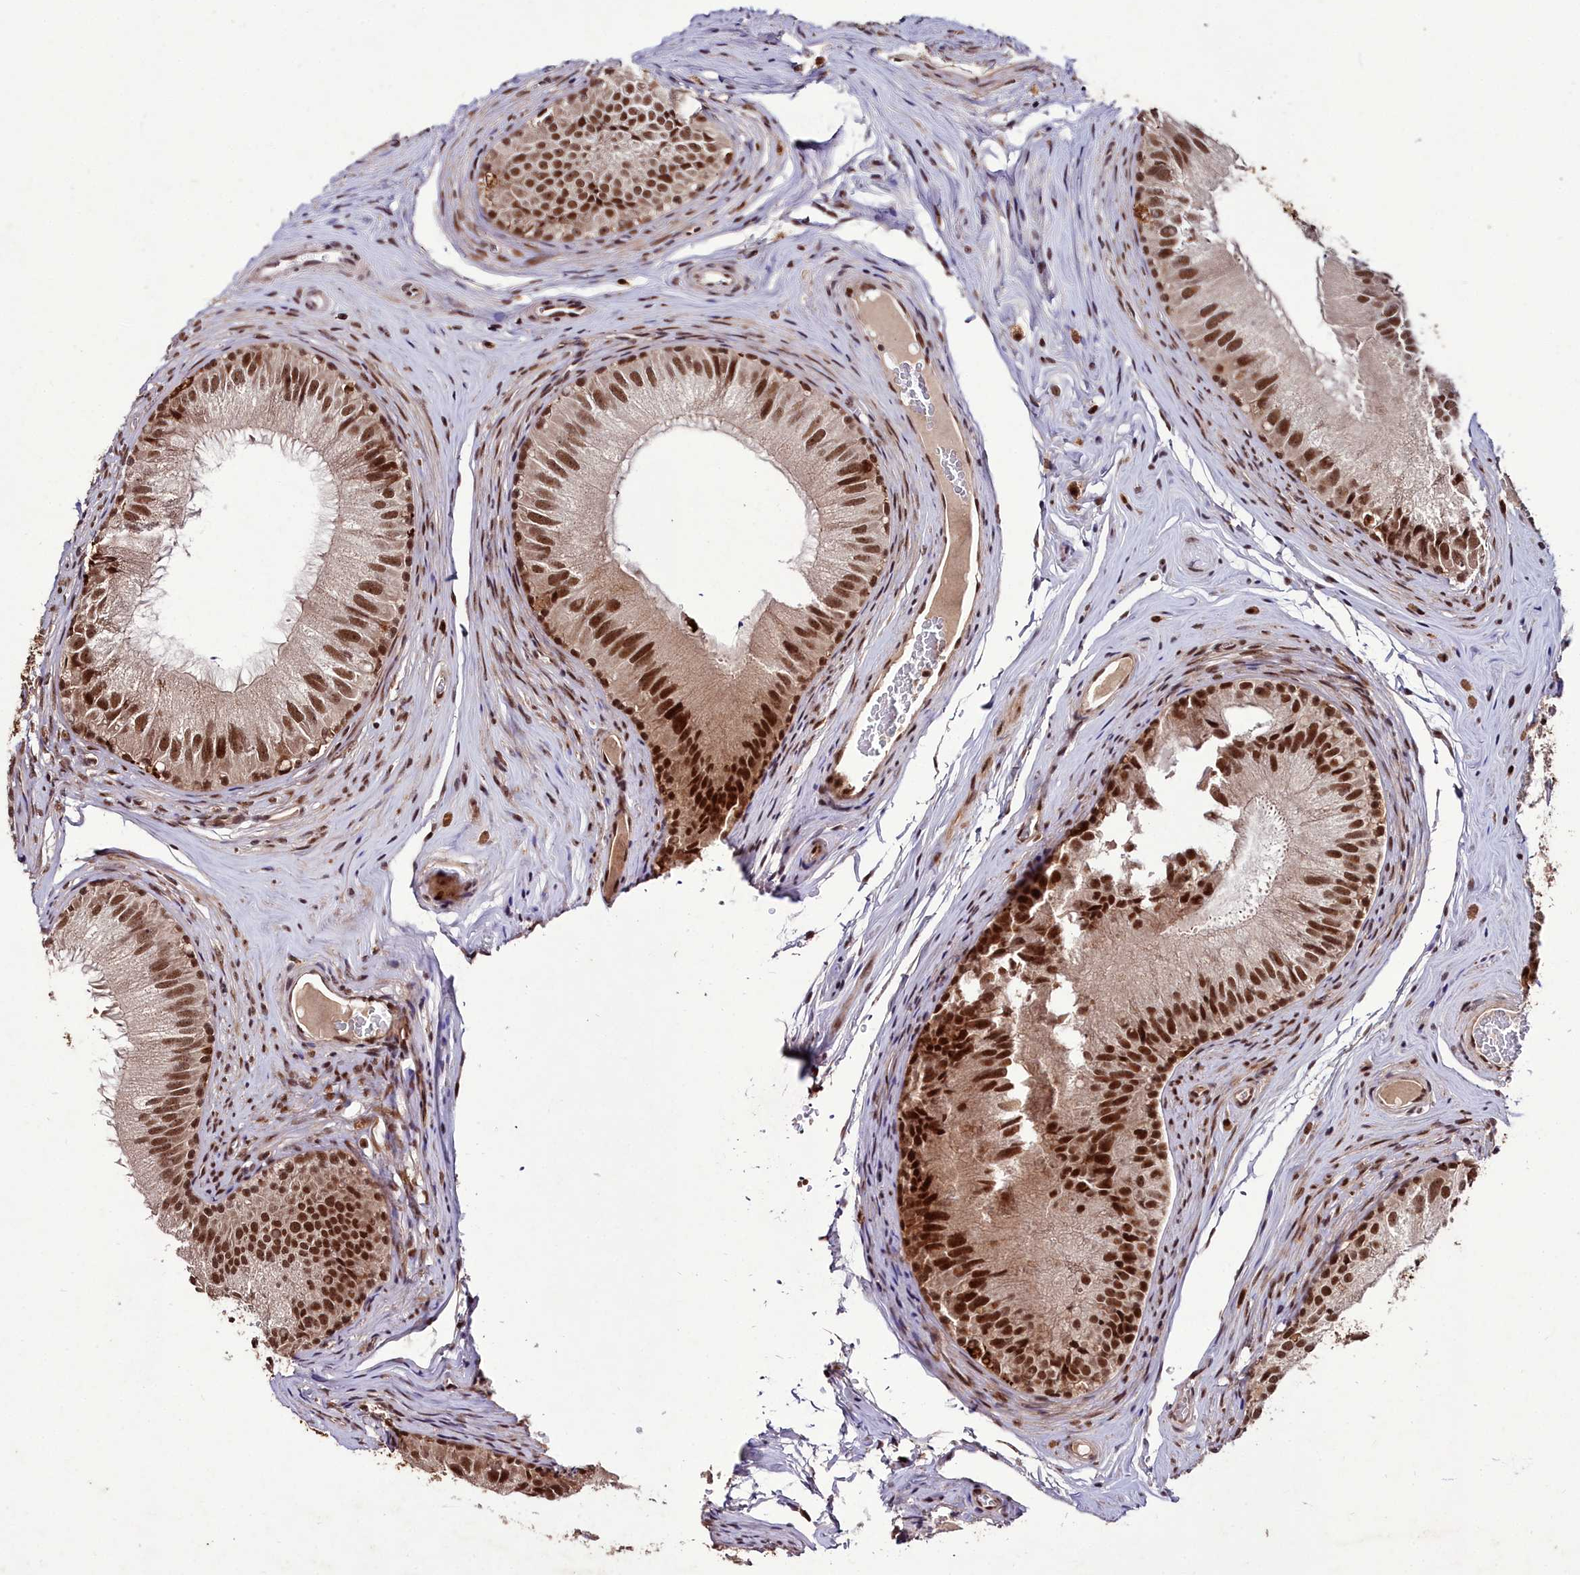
{"staining": {"intensity": "strong", "quantity": ">75%", "location": "cytoplasmic/membranous,nuclear"}, "tissue": "epididymis", "cell_type": "Glandular cells", "image_type": "normal", "snomed": [{"axis": "morphology", "description": "Normal tissue, NOS"}, {"axis": "topography", "description": "Epididymis"}], "caption": "Immunohistochemistry (IHC) (DAB (3,3'-diaminobenzidine)) staining of normal epididymis demonstrates strong cytoplasmic/membranous,nuclear protein positivity in approximately >75% of glandular cells.", "gene": "CXXC1", "patient": {"sex": "male", "age": 46}}